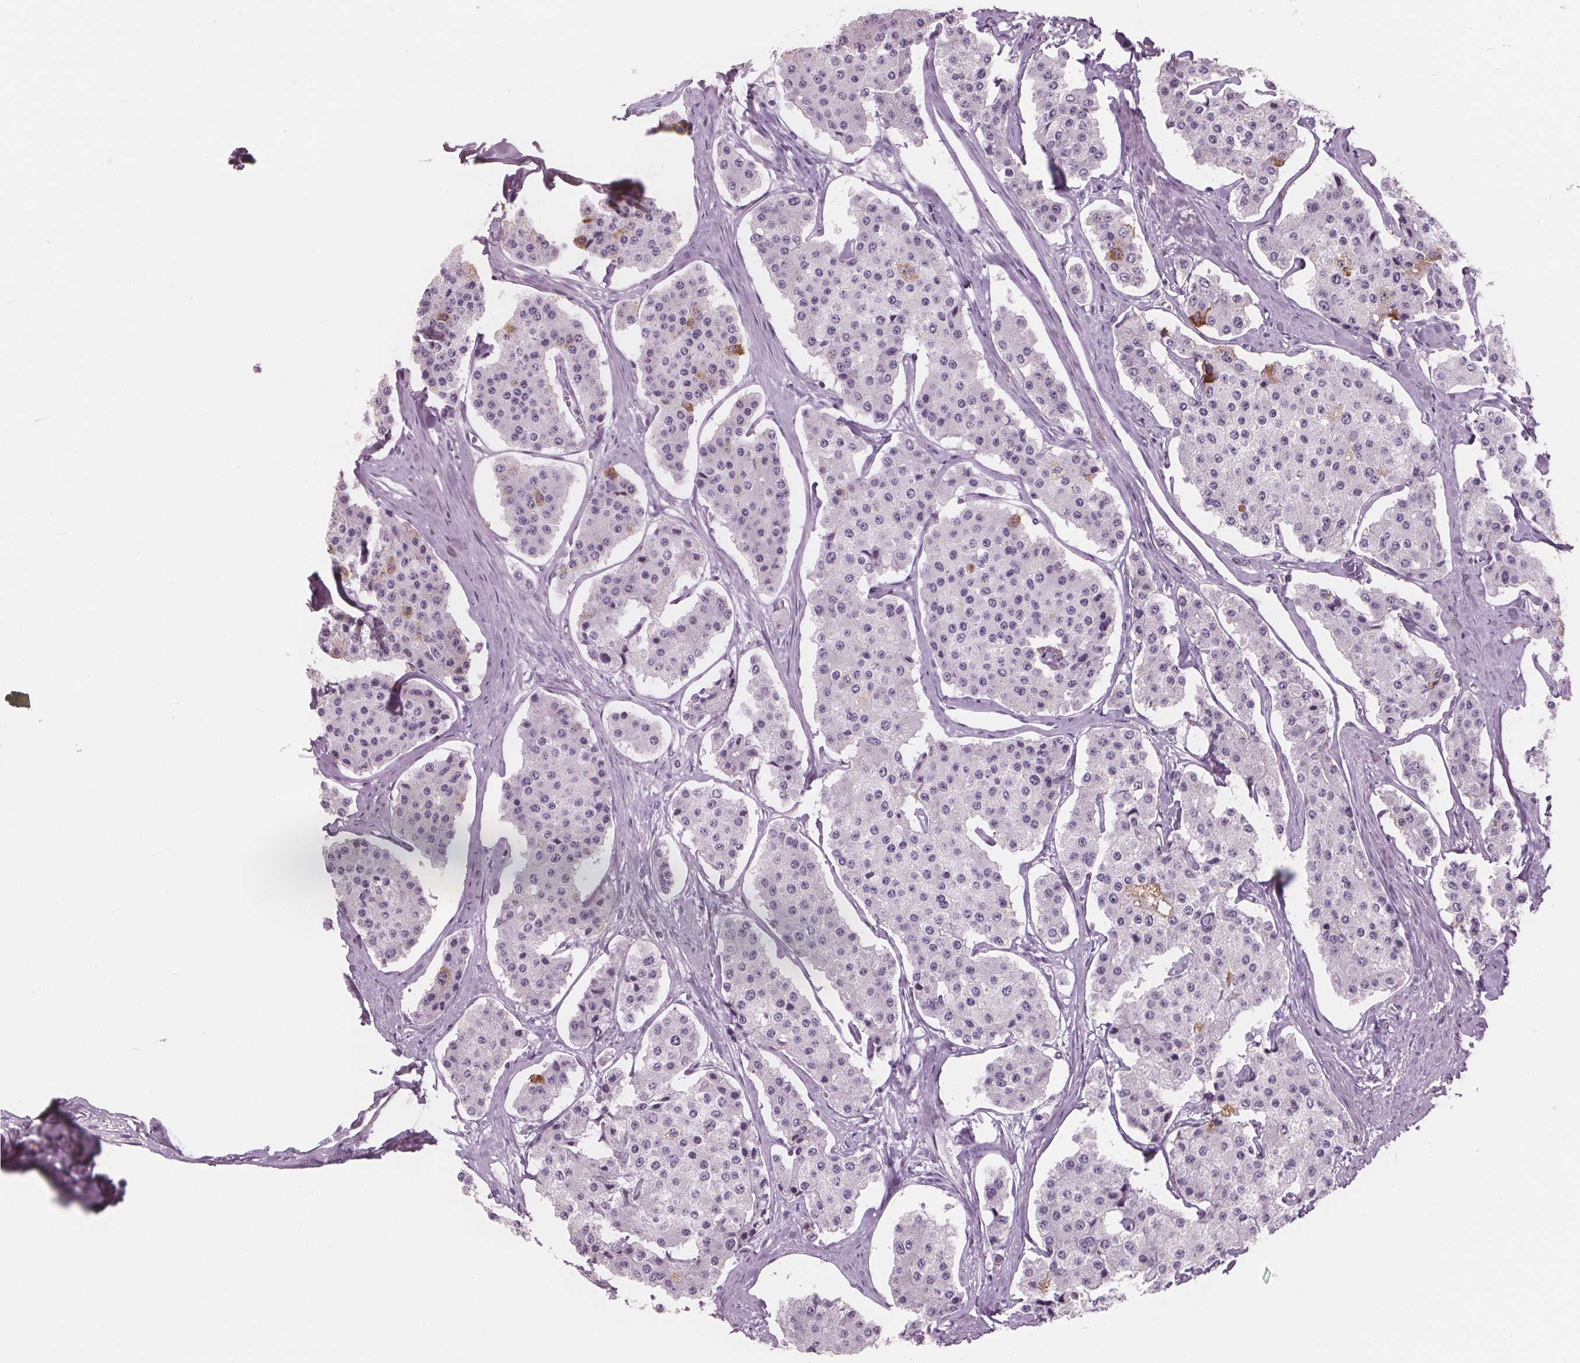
{"staining": {"intensity": "negative", "quantity": "none", "location": "none"}, "tissue": "carcinoid", "cell_type": "Tumor cells", "image_type": "cancer", "snomed": [{"axis": "morphology", "description": "Carcinoid, malignant, NOS"}, {"axis": "topography", "description": "Small intestine"}], "caption": "DAB immunohistochemical staining of carcinoid demonstrates no significant positivity in tumor cells.", "gene": "AMBP", "patient": {"sex": "female", "age": 65}}